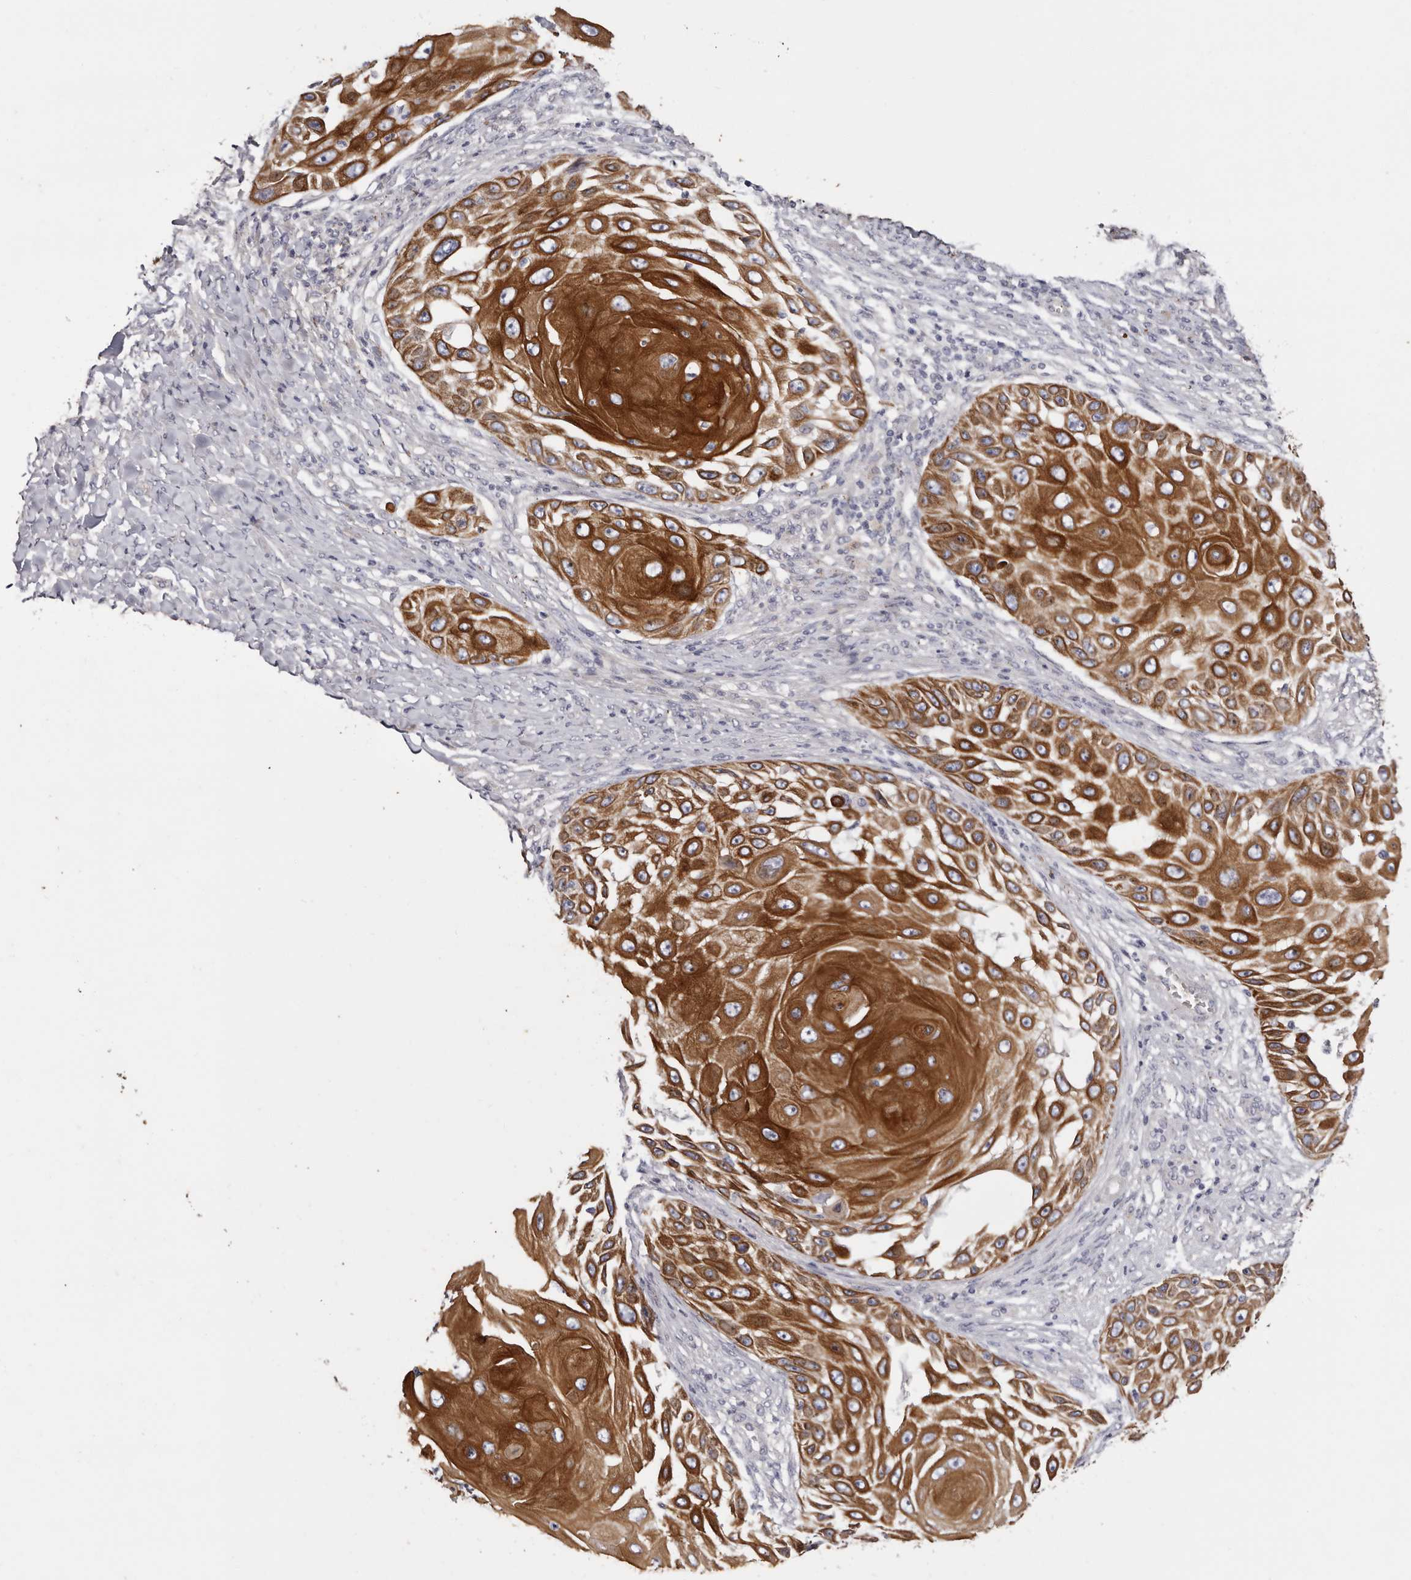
{"staining": {"intensity": "strong", "quantity": ">75%", "location": "cytoplasmic/membranous"}, "tissue": "skin cancer", "cell_type": "Tumor cells", "image_type": "cancer", "snomed": [{"axis": "morphology", "description": "Squamous cell carcinoma, NOS"}, {"axis": "topography", "description": "Skin"}], "caption": "Skin cancer stained with a protein marker exhibits strong staining in tumor cells.", "gene": "STK16", "patient": {"sex": "female", "age": 44}}